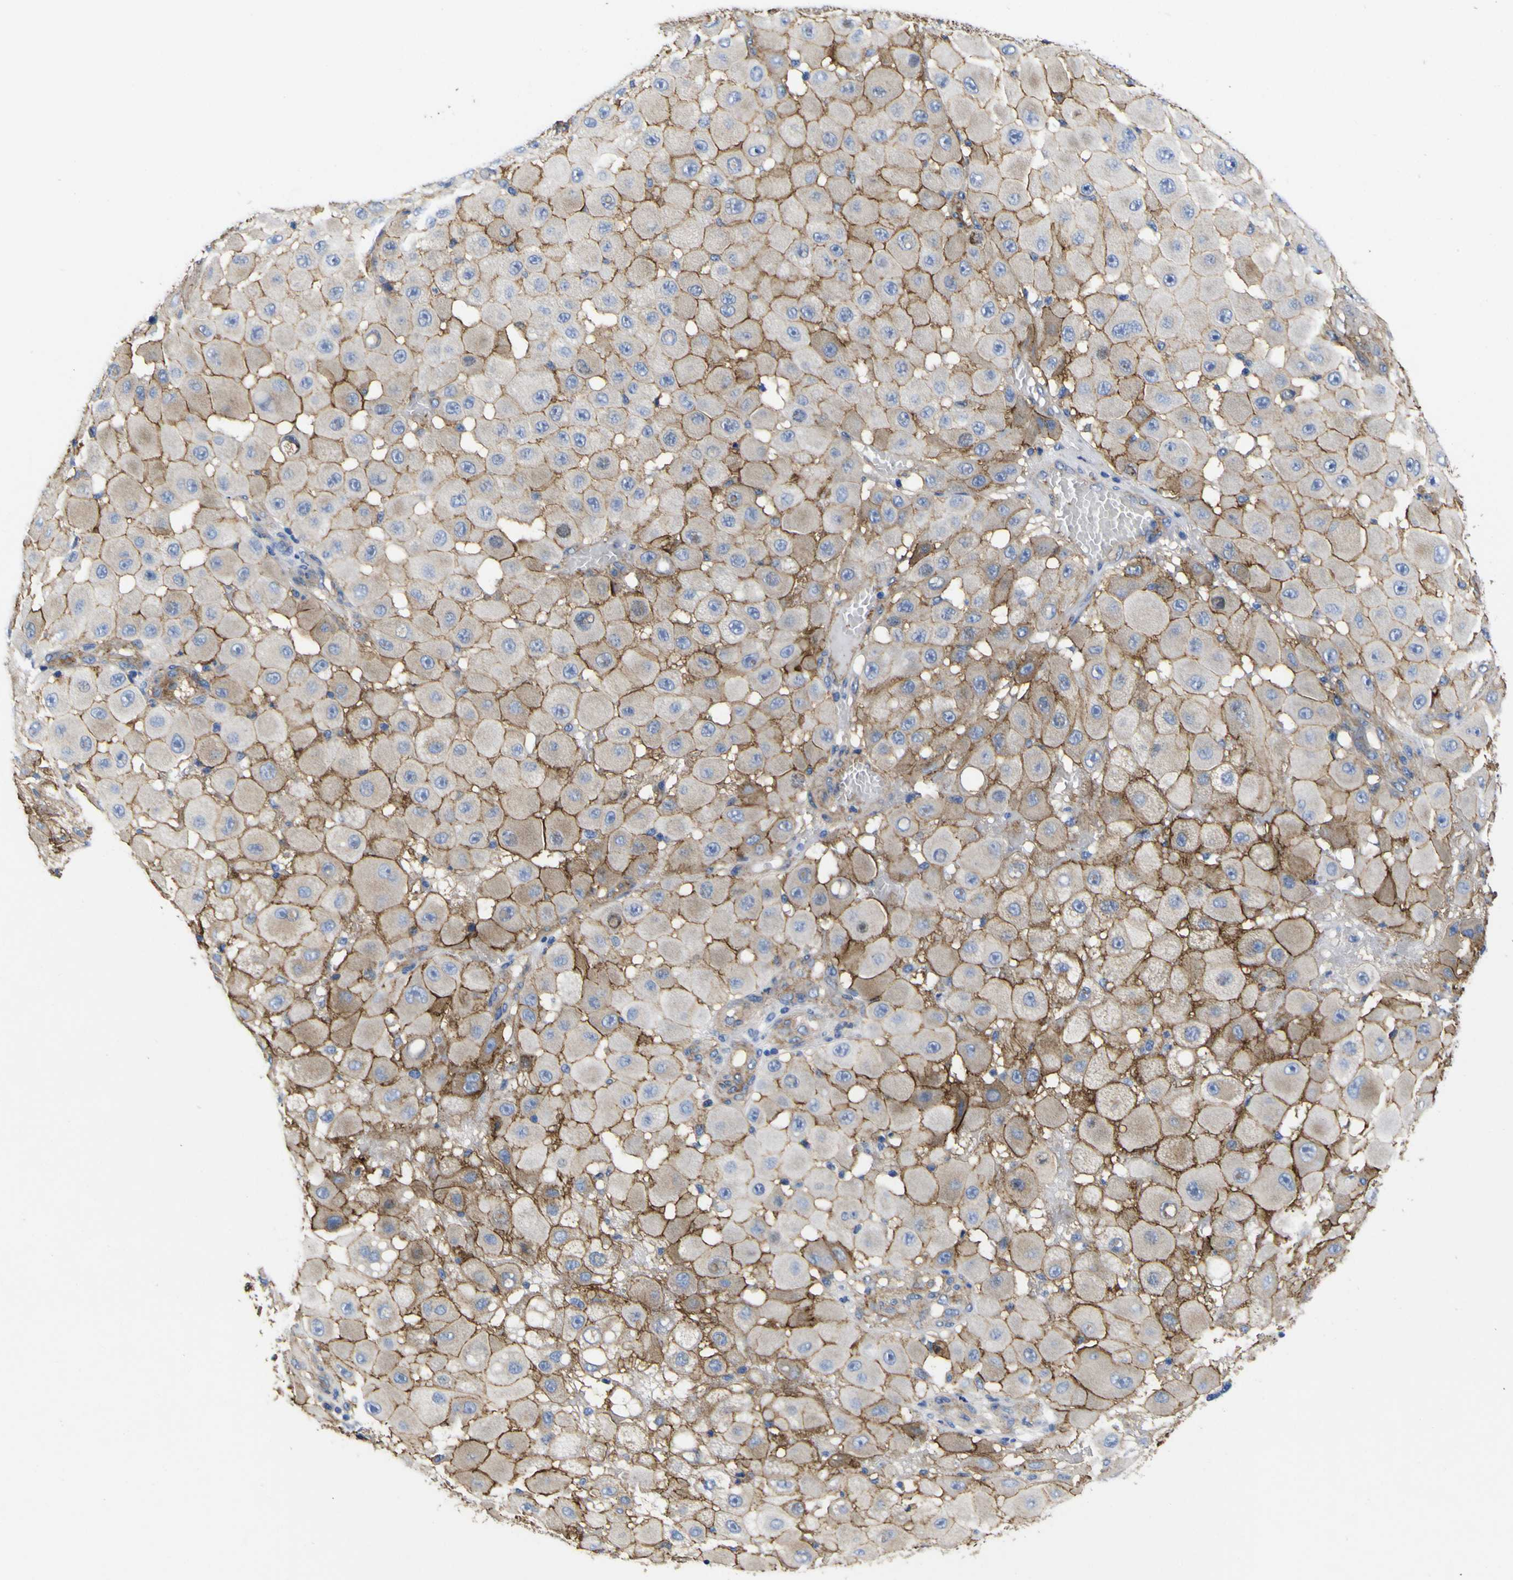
{"staining": {"intensity": "moderate", "quantity": ">75%", "location": "cytoplasmic/membranous"}, "tissue": "melanoma", "cell_type": "Tumor cells", "image_type": "cancer", "snomed": [{"axis": "morphology", "description": "Malignant melanoma, NOS"}, {"axis": "topography", "description": "Skin"}], "caption": "Approximately >75% of tumor cells in melanoma demonstrate moderate cytoplasmic/membranous protein staining as visualized by brown immunohistochemical staining.", "gene": "CD151", "patient": {"sex": "female", "age": 81}}